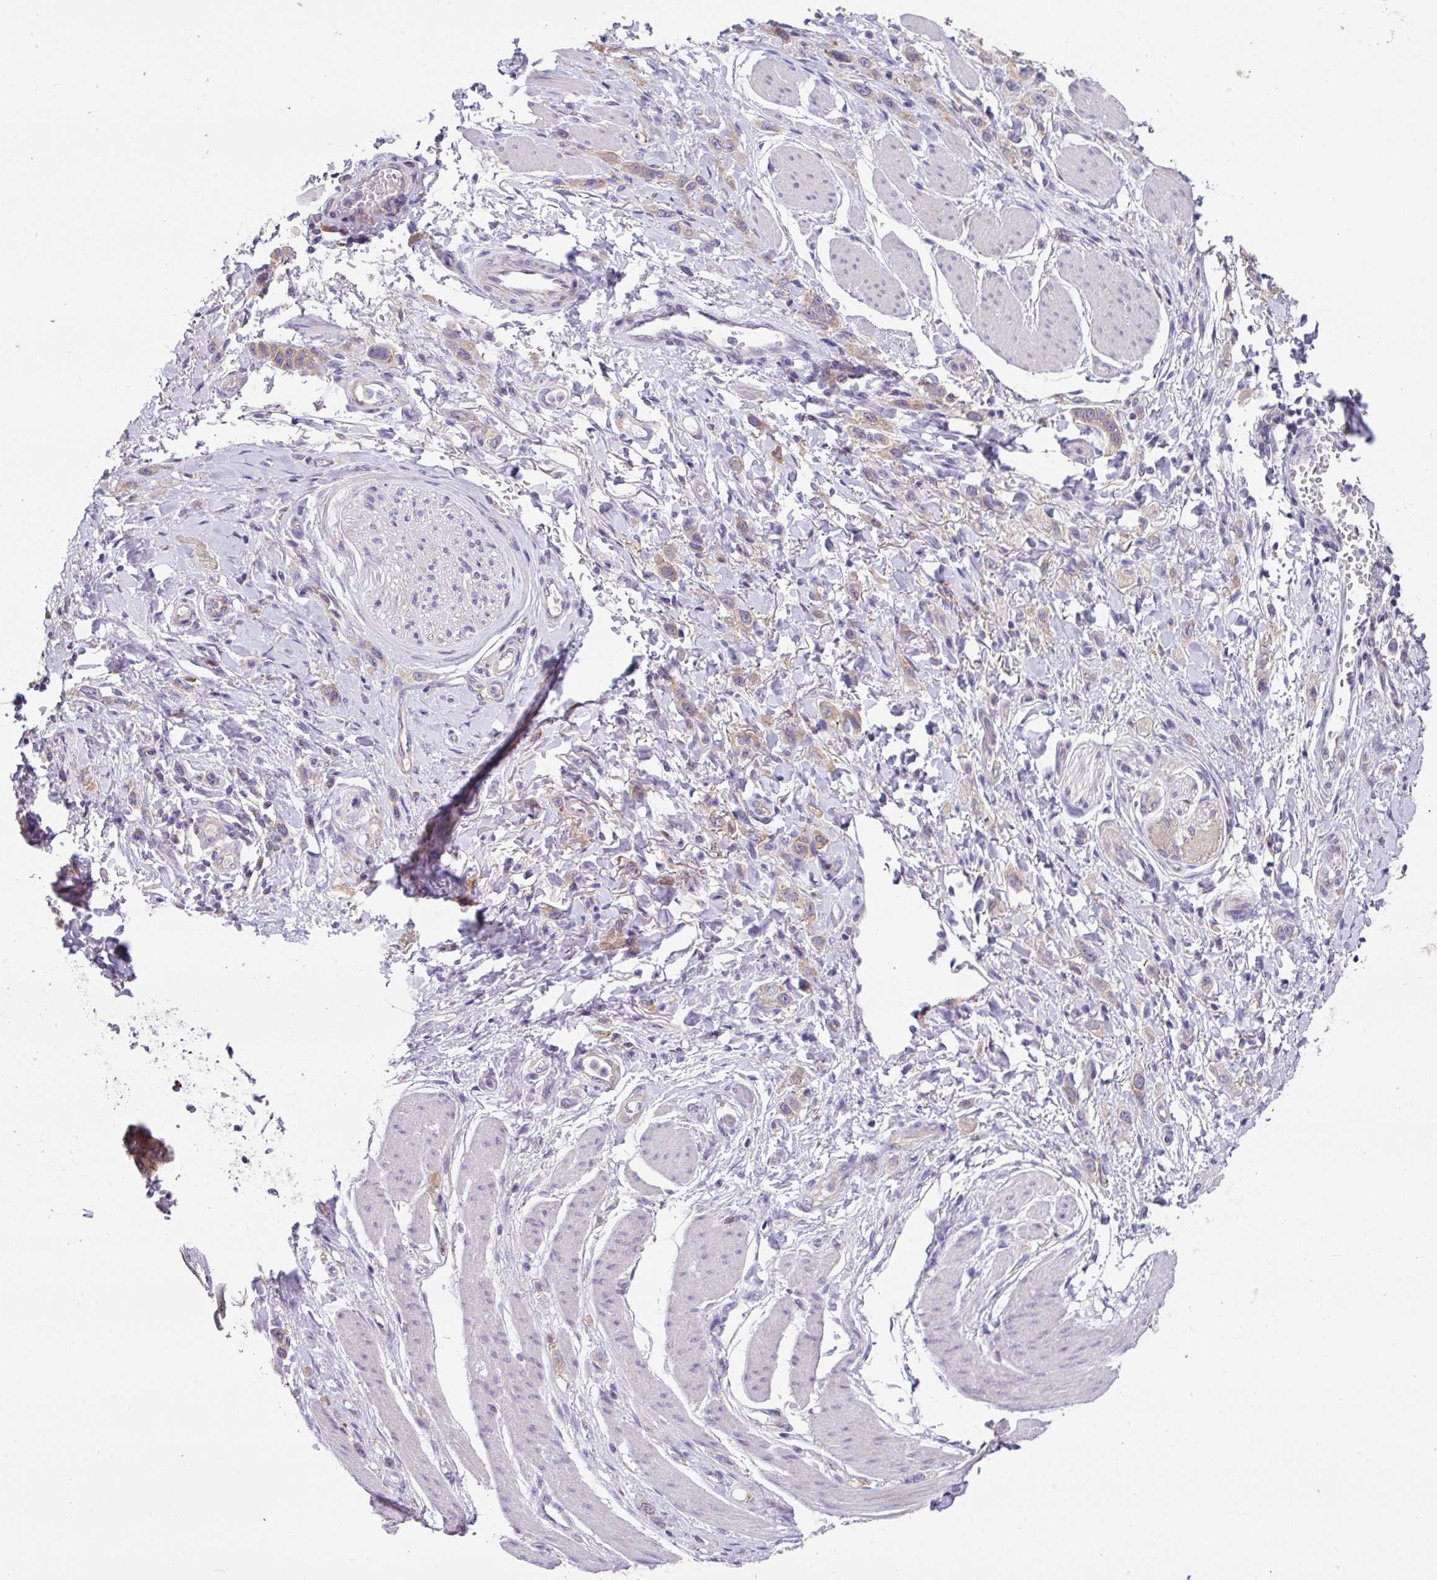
{"staining": {"intensity": "weak", "quantity": ">75%", "location": "cytoplasmic/membranous"}, "tissue": "stomach cancer", "cell_type": "Tumor cells", "image_type": "cancer", "snomed": [{"axis": "morphology", "description": "Adenocarcinoma, NOS"}, {"axis": "topography", "description": "Stomach"}], "caption": "The micrograph exhibits immunohistochemical staining of stomach adenocarcinoma. There is weak cytoplasmic/membranous expression is identified in about >75% of tumor cells.", "gene": "EIF4B", "patient": {"sex": "female", "age": 65}}